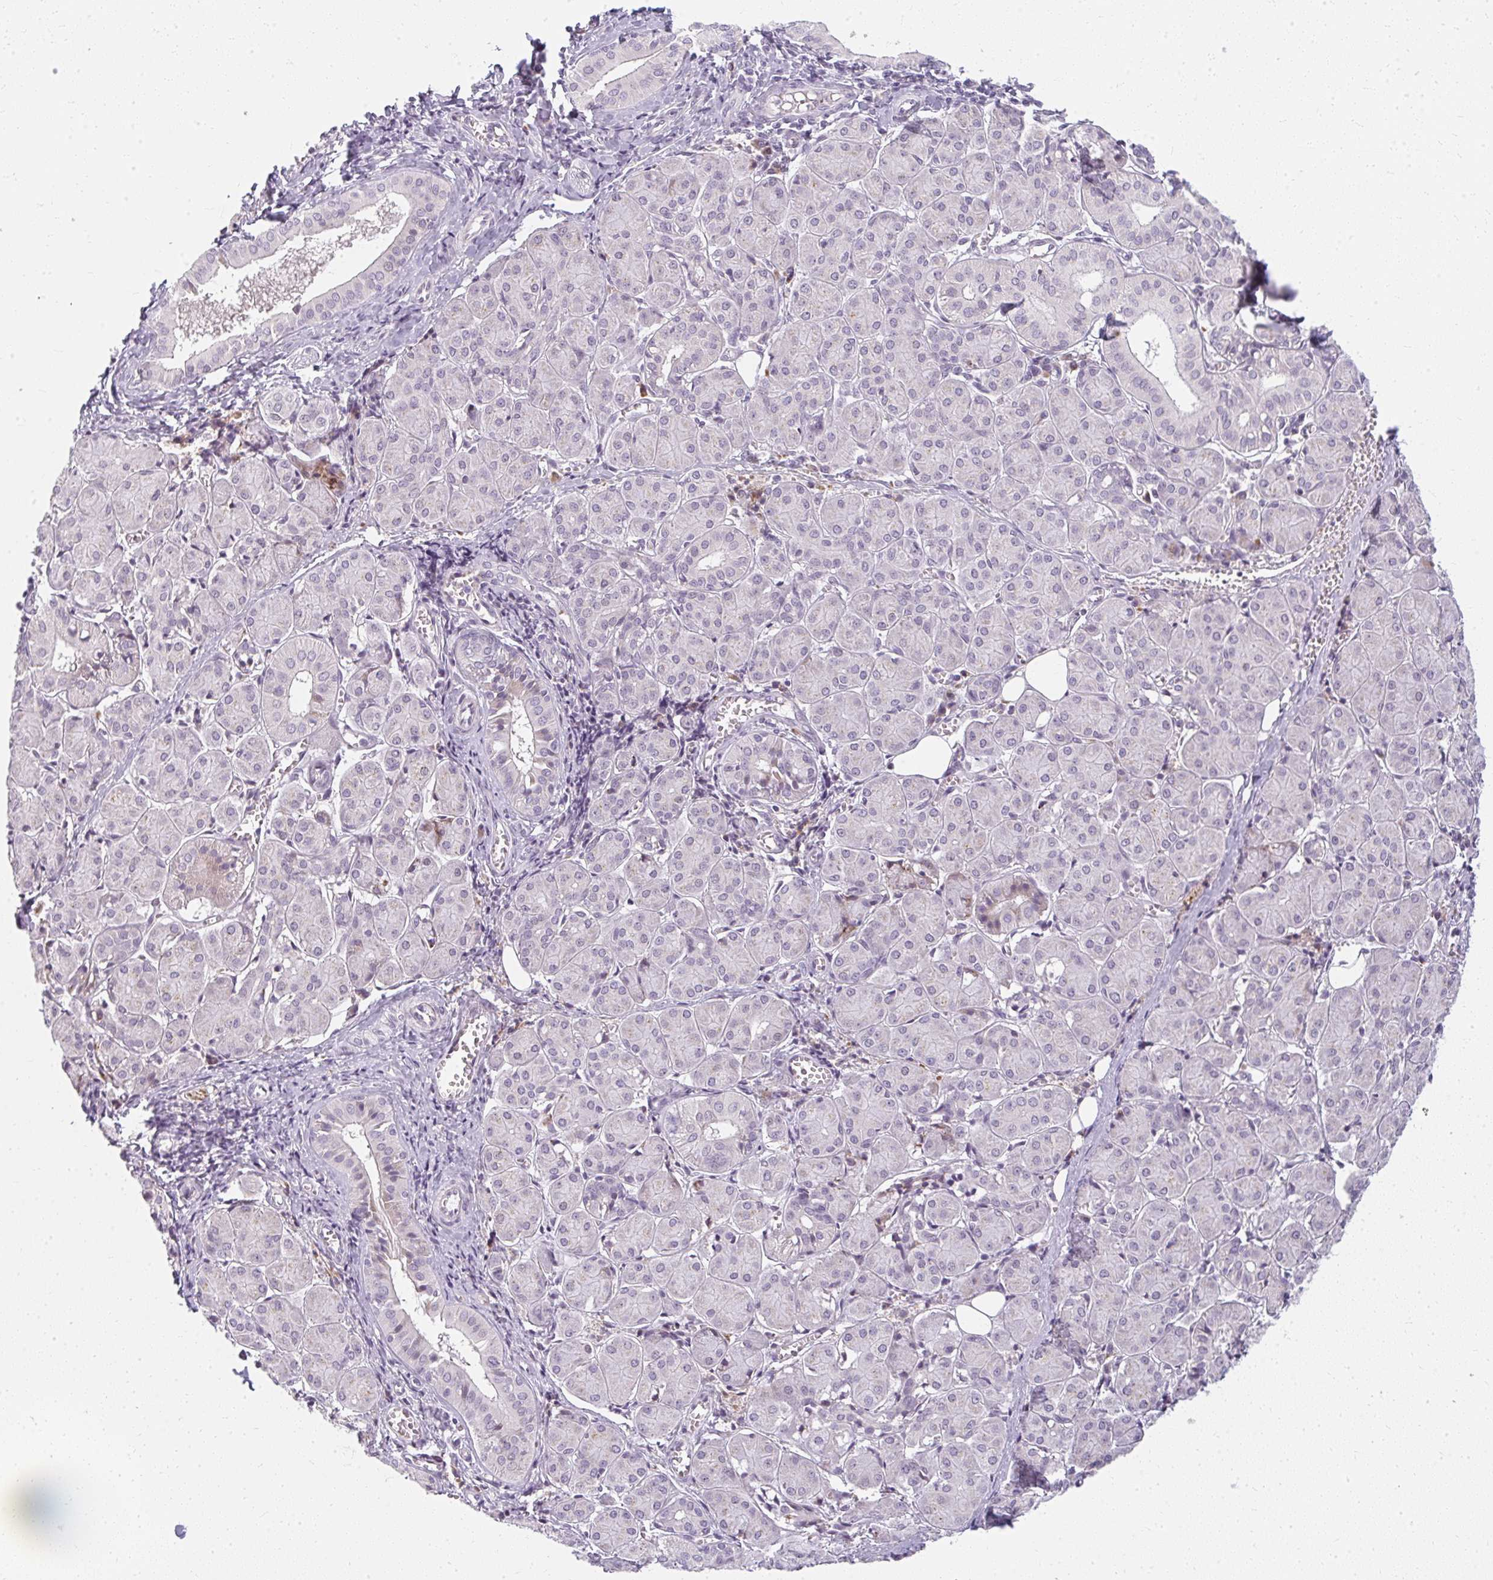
{"staining": {"intensity": "negative", "quantity": "none", "location": "none"}, "tissue": "salivary gland", "cell_type": "Glandular cells", "image_type": "normal", "snomed": [{"axis": "morphology", "description": "Normal tissue, NOS"}, {"axis": "morphology", "description": "Inflammation, NOS"}, {"axis": "topography", "description": "Lymph node"}, {"axis": "topography", "description": "Salivary gland"}], "caption": "Immunohistochemistry of benign human salivary gland exhibits no staining in glandular cells. (DAB (3,3'-diaminobenzidine) IHC, high magnification).", "gene": "ZFYVE26", "patient": {"sex": "male", "age": 3}}